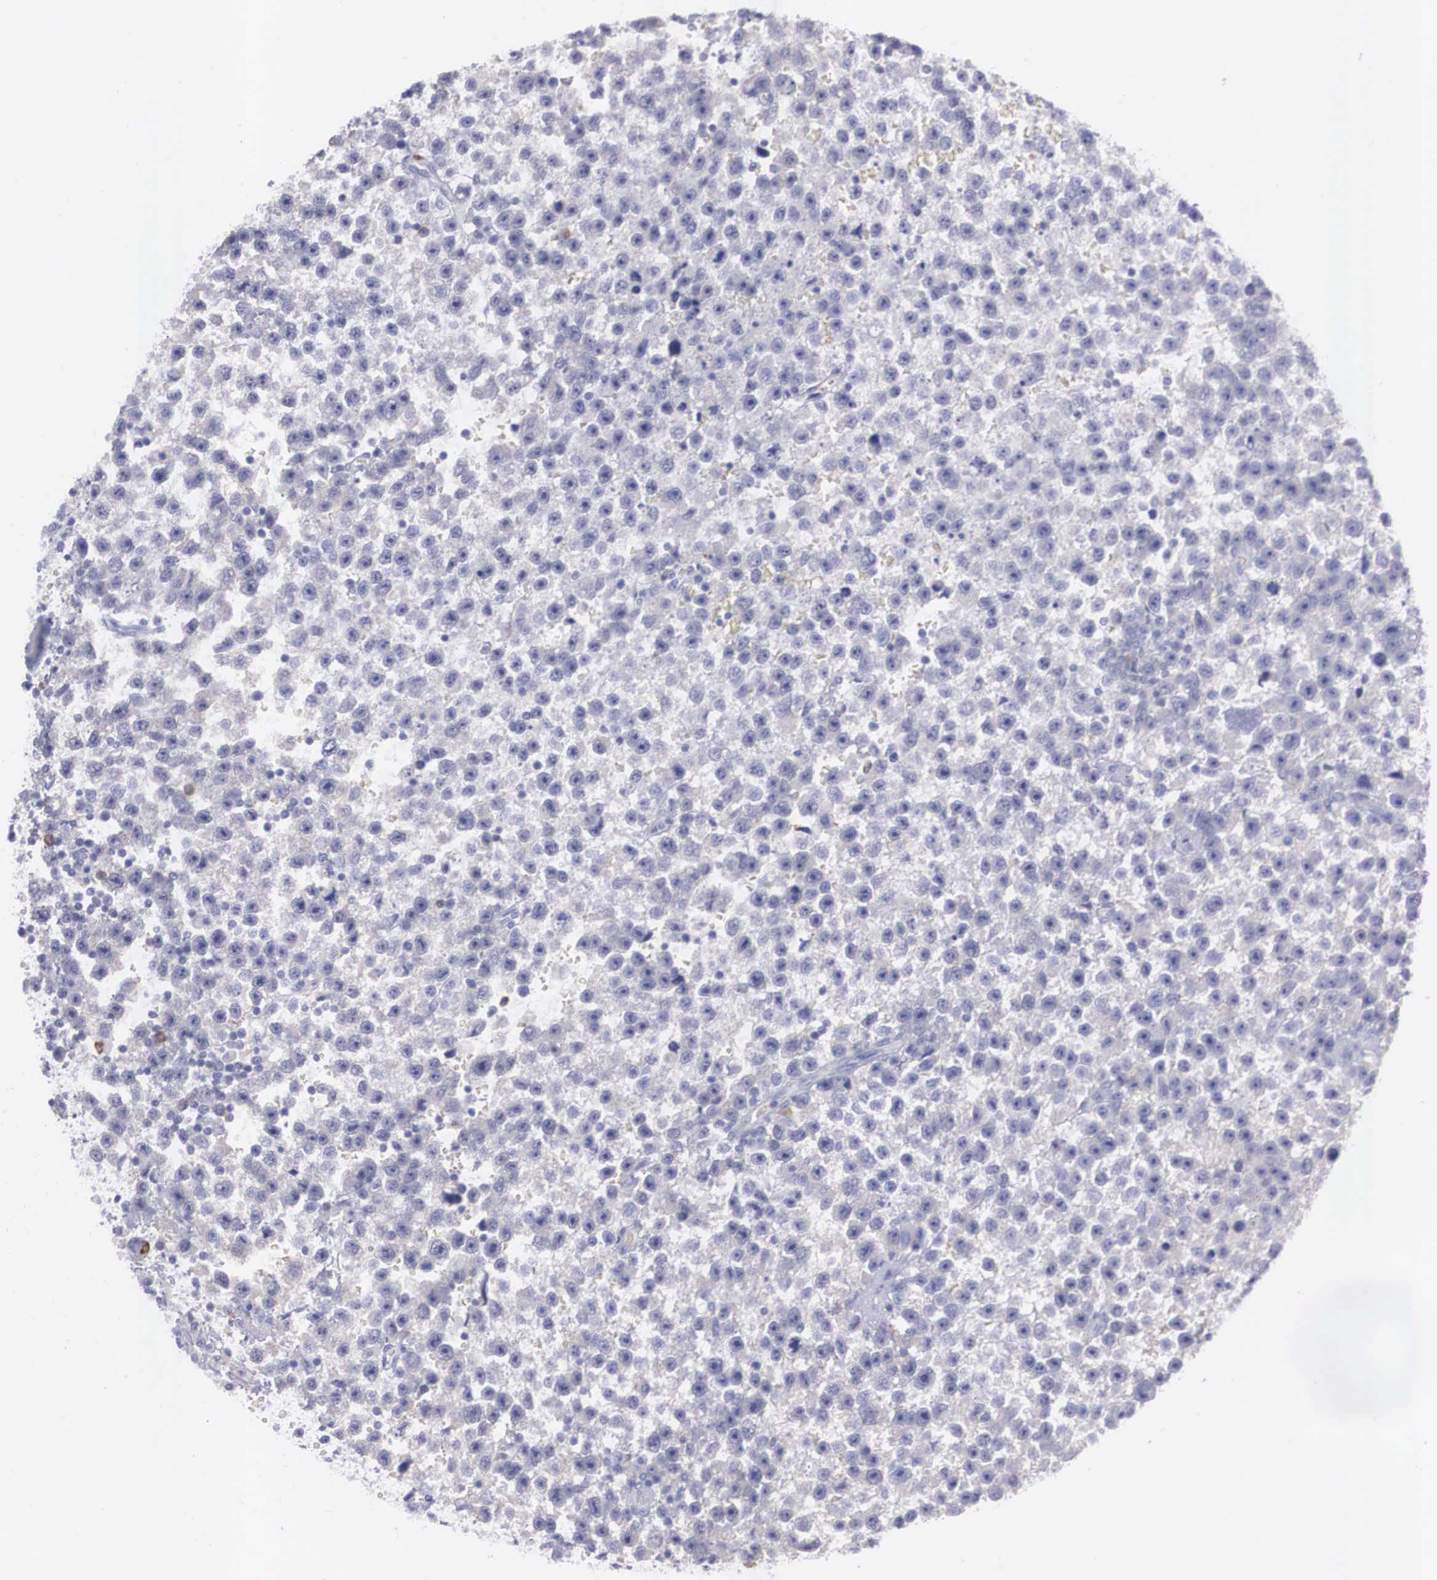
{"staining": {"intensity": "negative", "quantity": "none", "location": "none"}, "tissue": "testis cancer", "cell_type": "Tumor cells", "image_type": "cancer", "snomed": [{"axis": "morphology", "description": "Seminoma, NOS"}, {"axis": "topography", "description": "Testis"}], "caption": "DAB immunohistochemical staining of testis seminoma demonstrates no significant staining in tumor cells.", "gene": "REPS2", "patient": {"sex": "male", "age": 33}}